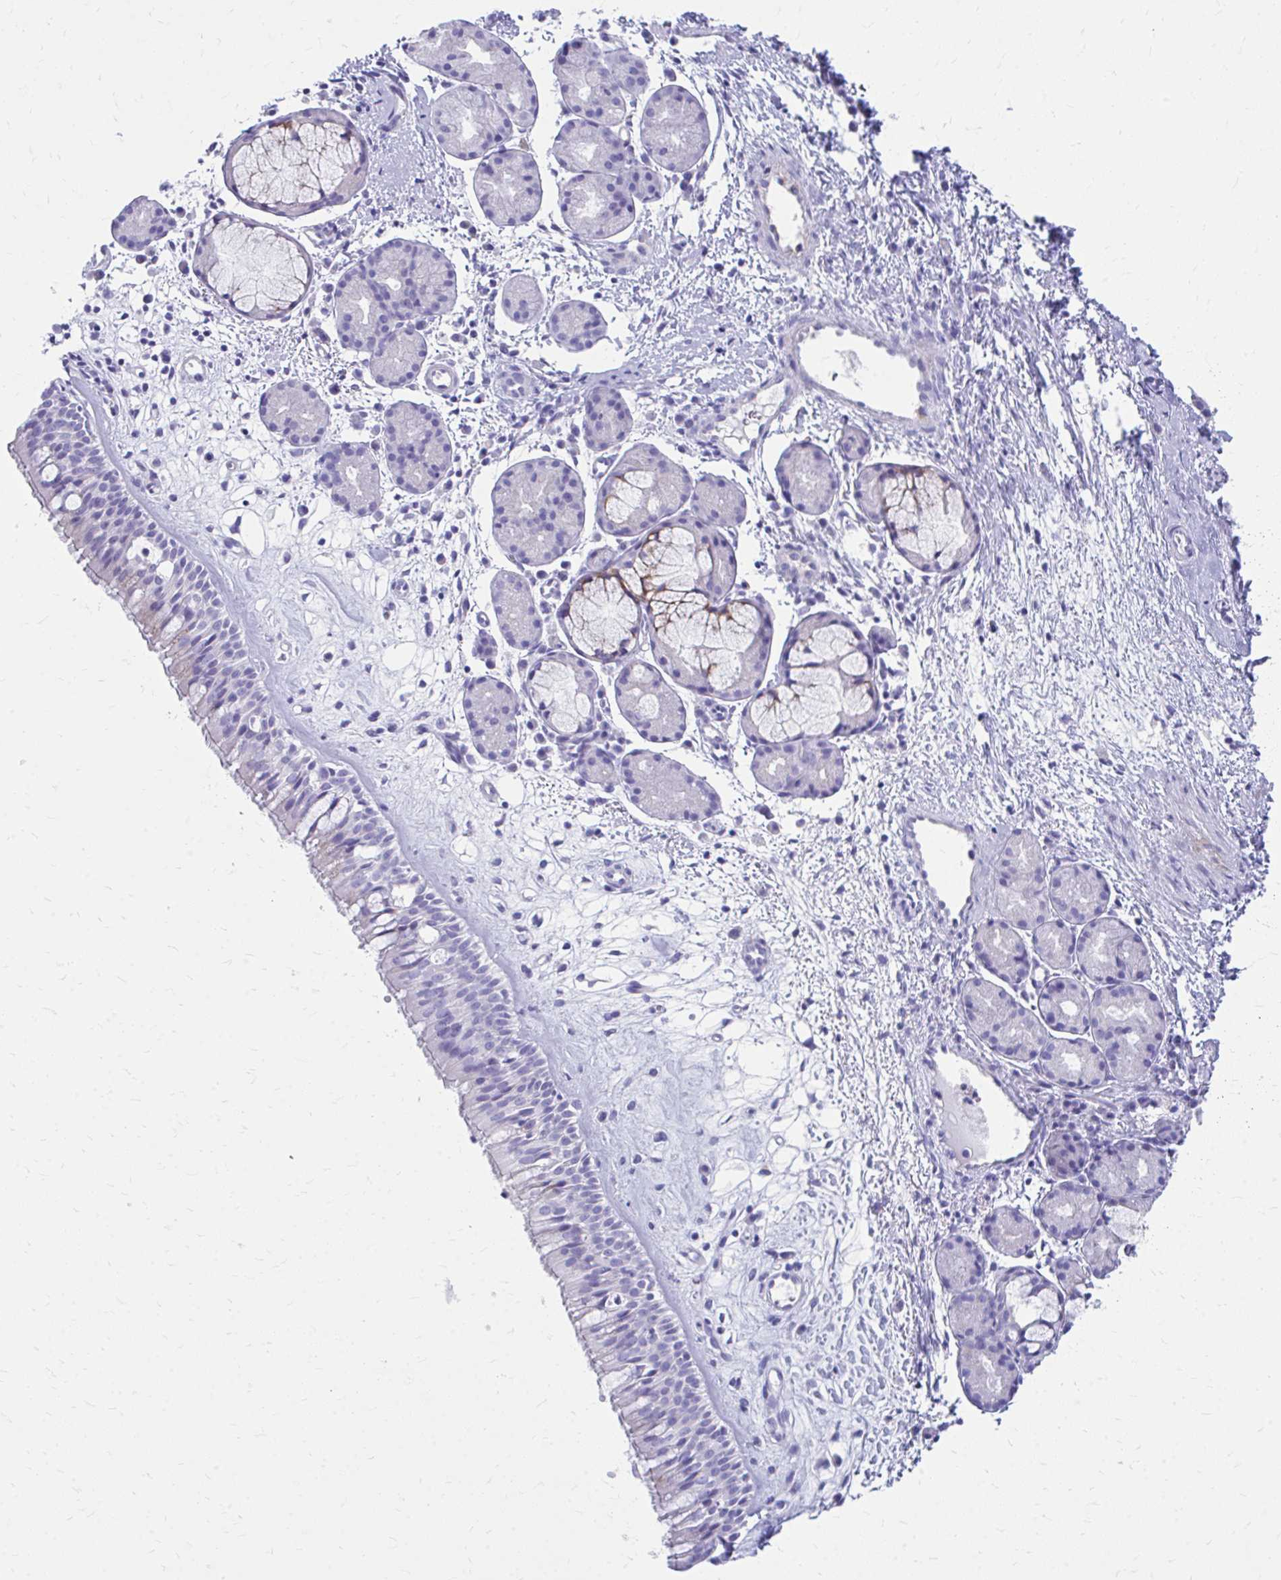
{"staining": {"intensity": "negative", "quantity": "none", "location": "none"}, "tissue": "nasopharynx", "cell_type": "Respiratory epithelial cells", "image_type": "normal", "snomed": [{"axis": "morphology", "description": "Normal tissue, NOS"}, {"axis": "topography", "description": "Nasopharynx"}], "caption": "This is an immunohistochemistry (IHC) photomicrograph of normal nasopharynx. There is no expression in respiratory epithelial cells.", "gene": "ENSG00000285953", "patient": {"sex": "male", "age": 65}}